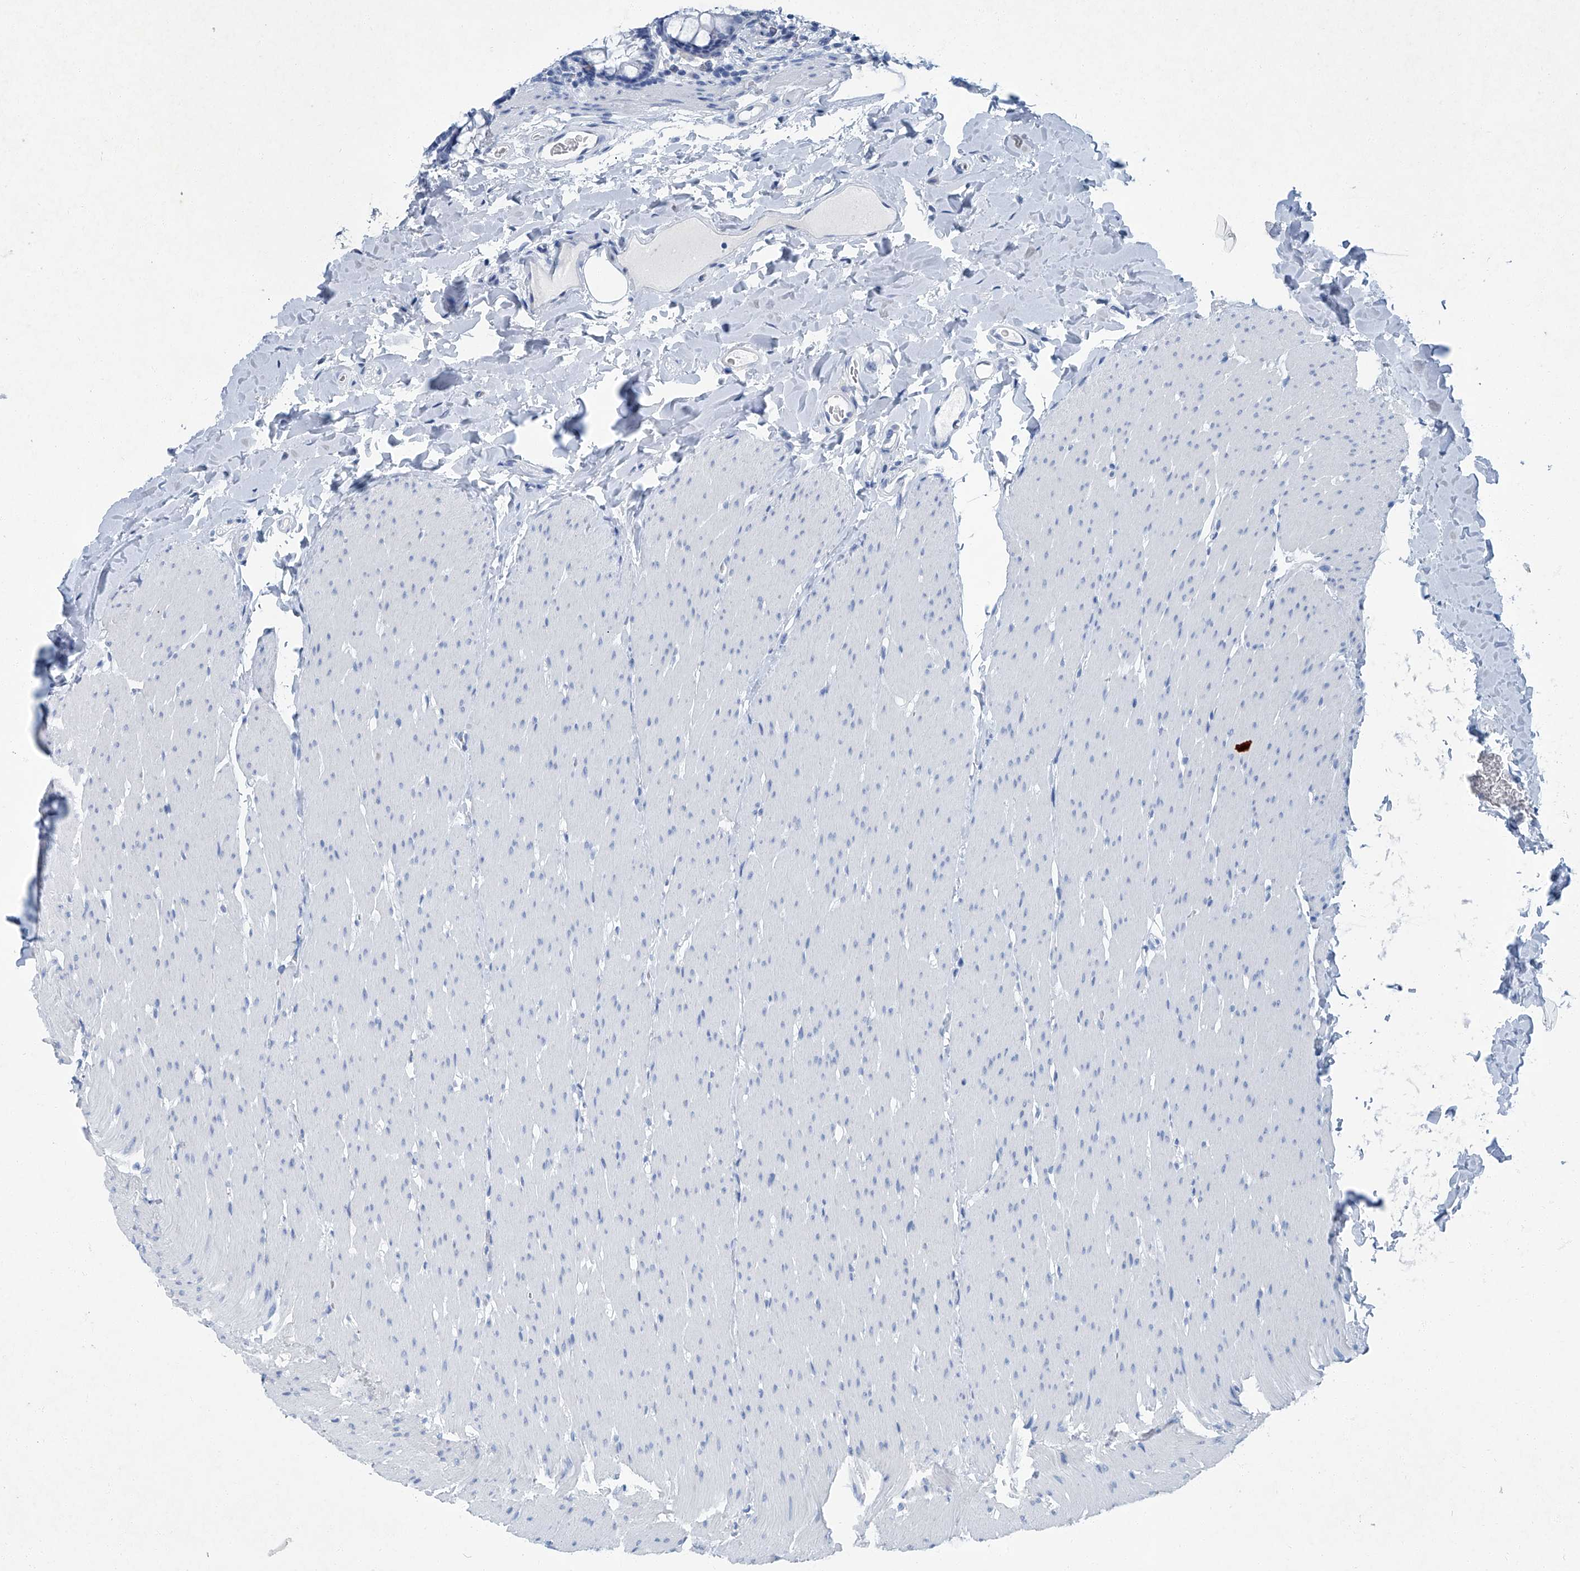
{"staining": {"intensity": "negative", "quantity": "none", "location": "none"}, "tissue": "colon", "cell_type": "Endothelial cells", "image_type": "normal", "snomed": [{"axis": "morphology", "description": "Normal tissue, NOS"}, {"axis": "topography", "description": "Colon"}], "caption": "Immunohistochemistry (IHC) micrograph of benign colon: human colon stained with DAB (3,3'-diaminobenzidine) demonstrates no significant protein staining in endothelial cells.", "gene": "CYP2A7", "patient": {"sex": "female", "age": 62}}